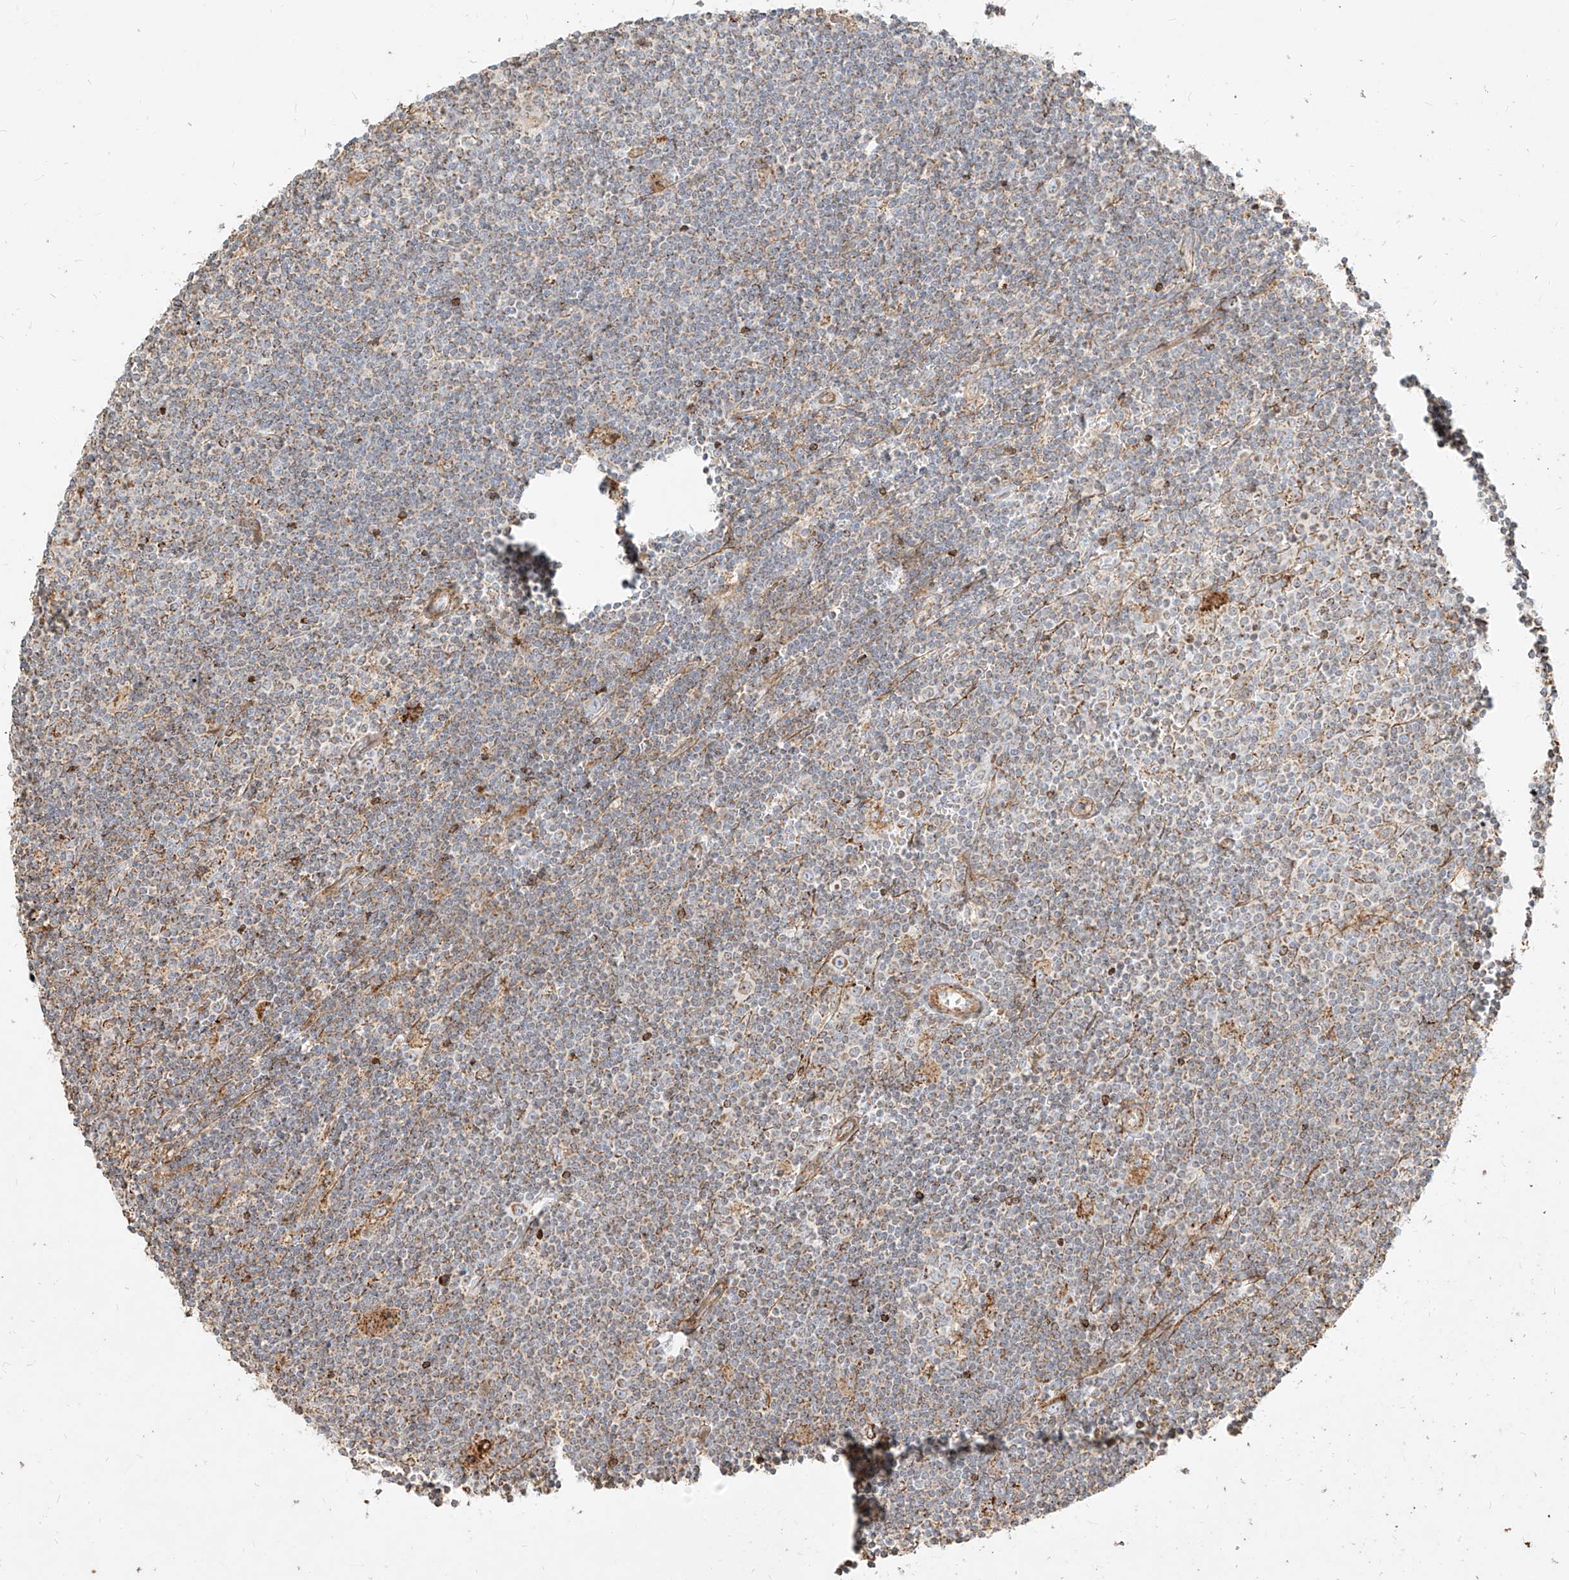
{"staining": {"intensity": "weak", "quantity": "<25%", "location": "cytoplasmic/membranous"}, "tissue": "lymphoma", "cell_type": "Tumor cells", "image_type": "cancer", "snomed": [{"axis": "morphology", "description": "Malignant lymphoma, non-Hodgkin's type, Low grade"}, {"axis": "topography", "description": "Spleen"}], "caption": "An immunohistochemistry (IHC) image of lymphoma is shown. There is no staining in tumor cells of lymphoma. (Stains: DAB (3,3'-diaminobenzidine) IHC with hematoxylin counter stain, Microscopy: brightfield microscopy at high magnification).", "gene": "MTX2", "patient": {"sex": "male", "age": 76}}